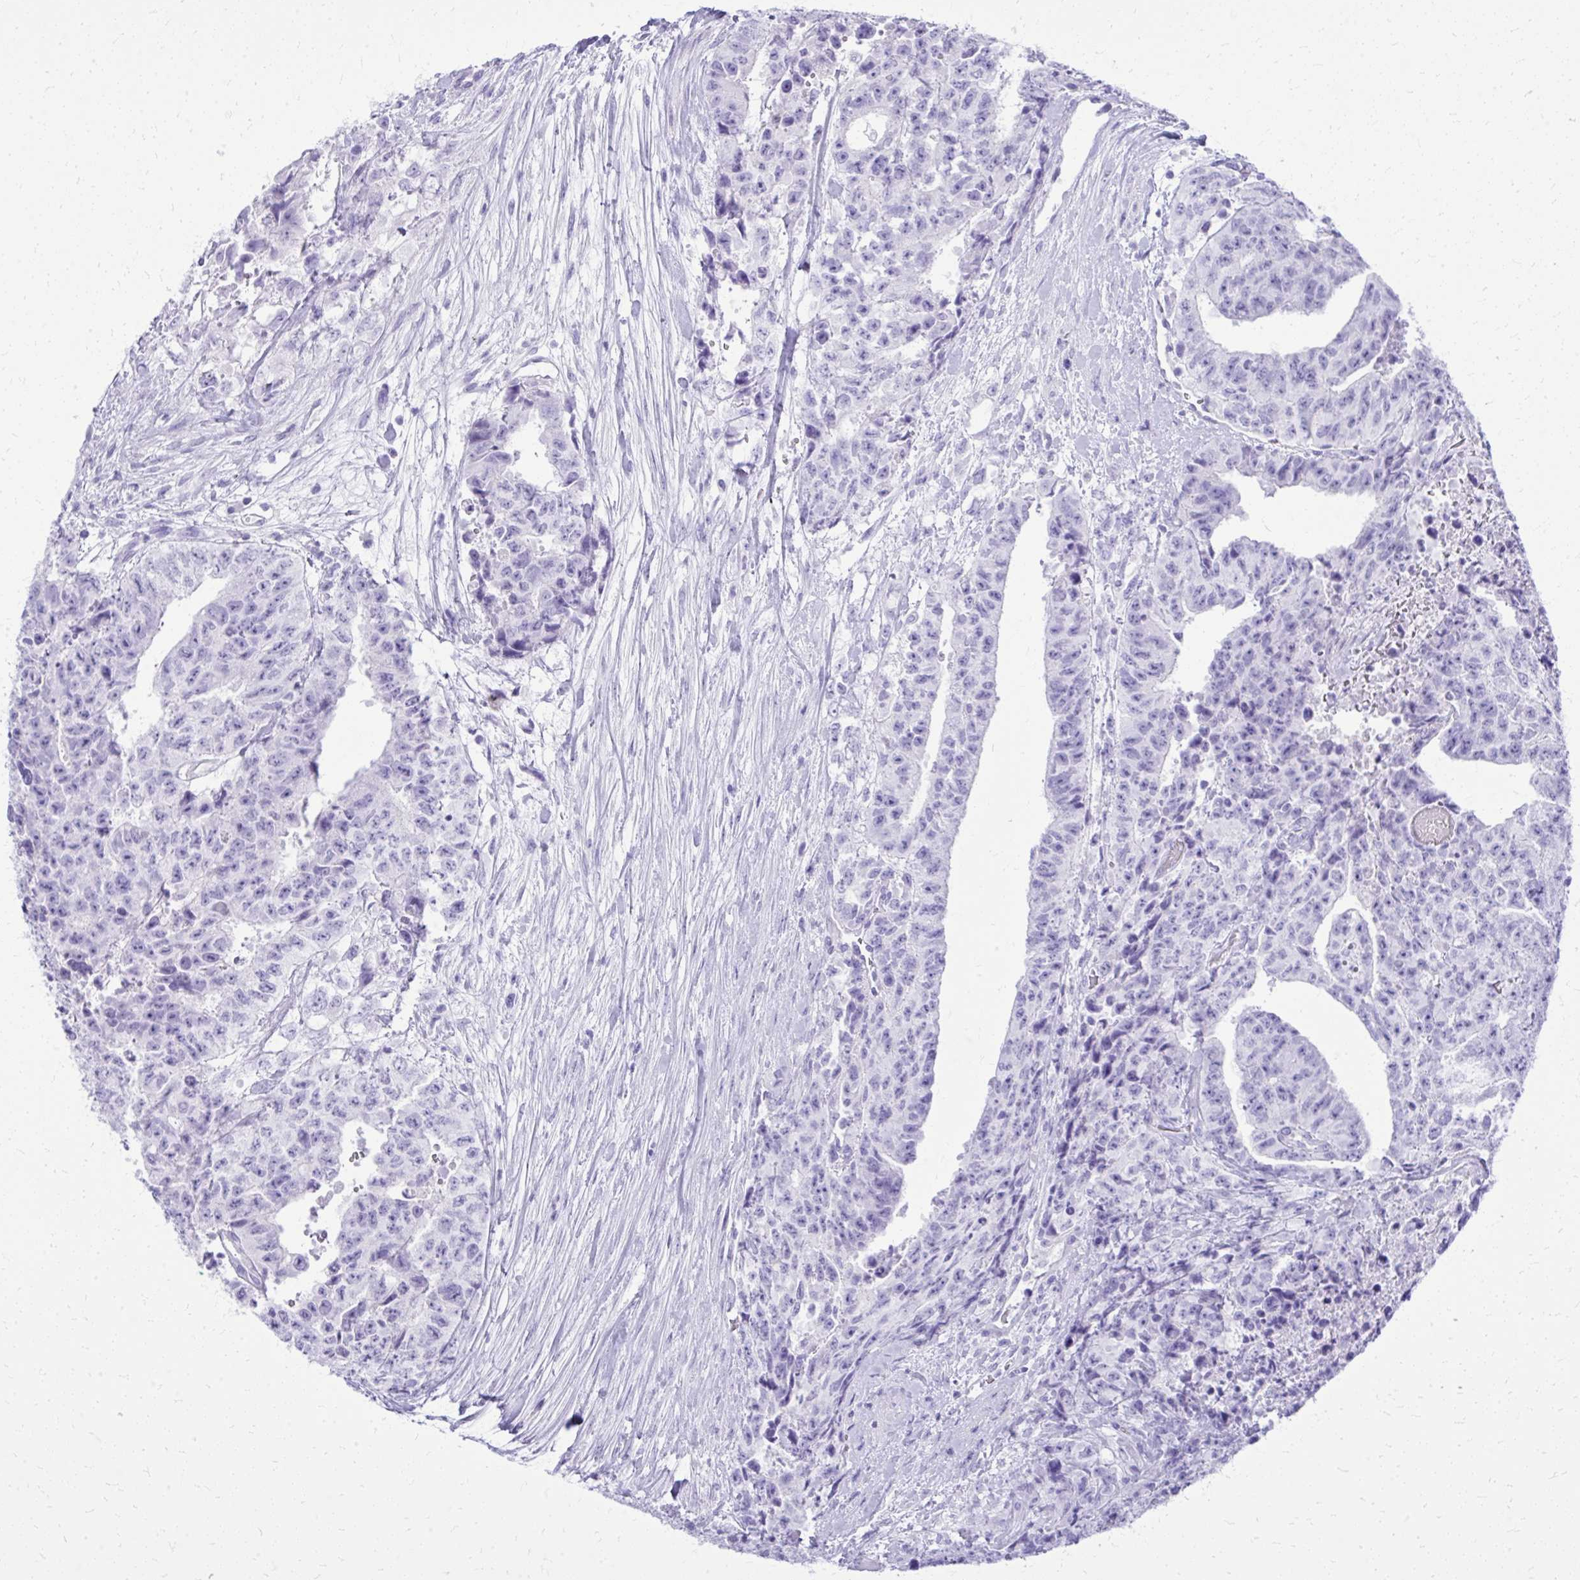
{"staining": {"intensity": "negative", "quantity": "none", "location": "none"}, "tissue": "testis cancer", "cell_type": "Tumor cells", "image_type": "cancer", "snomed": [{"axis": "morphology", "description": "Carcinoma, Embryonal, NOS"}, {"axis": "topography", "description": "Testis"}], "caption": "This is an immunohistochemistry image of testis embryonal carcinoma. There is no expression in tumor cells.", "gene": "BCL6B", "patient": {"sex": "male", "age": 24}}